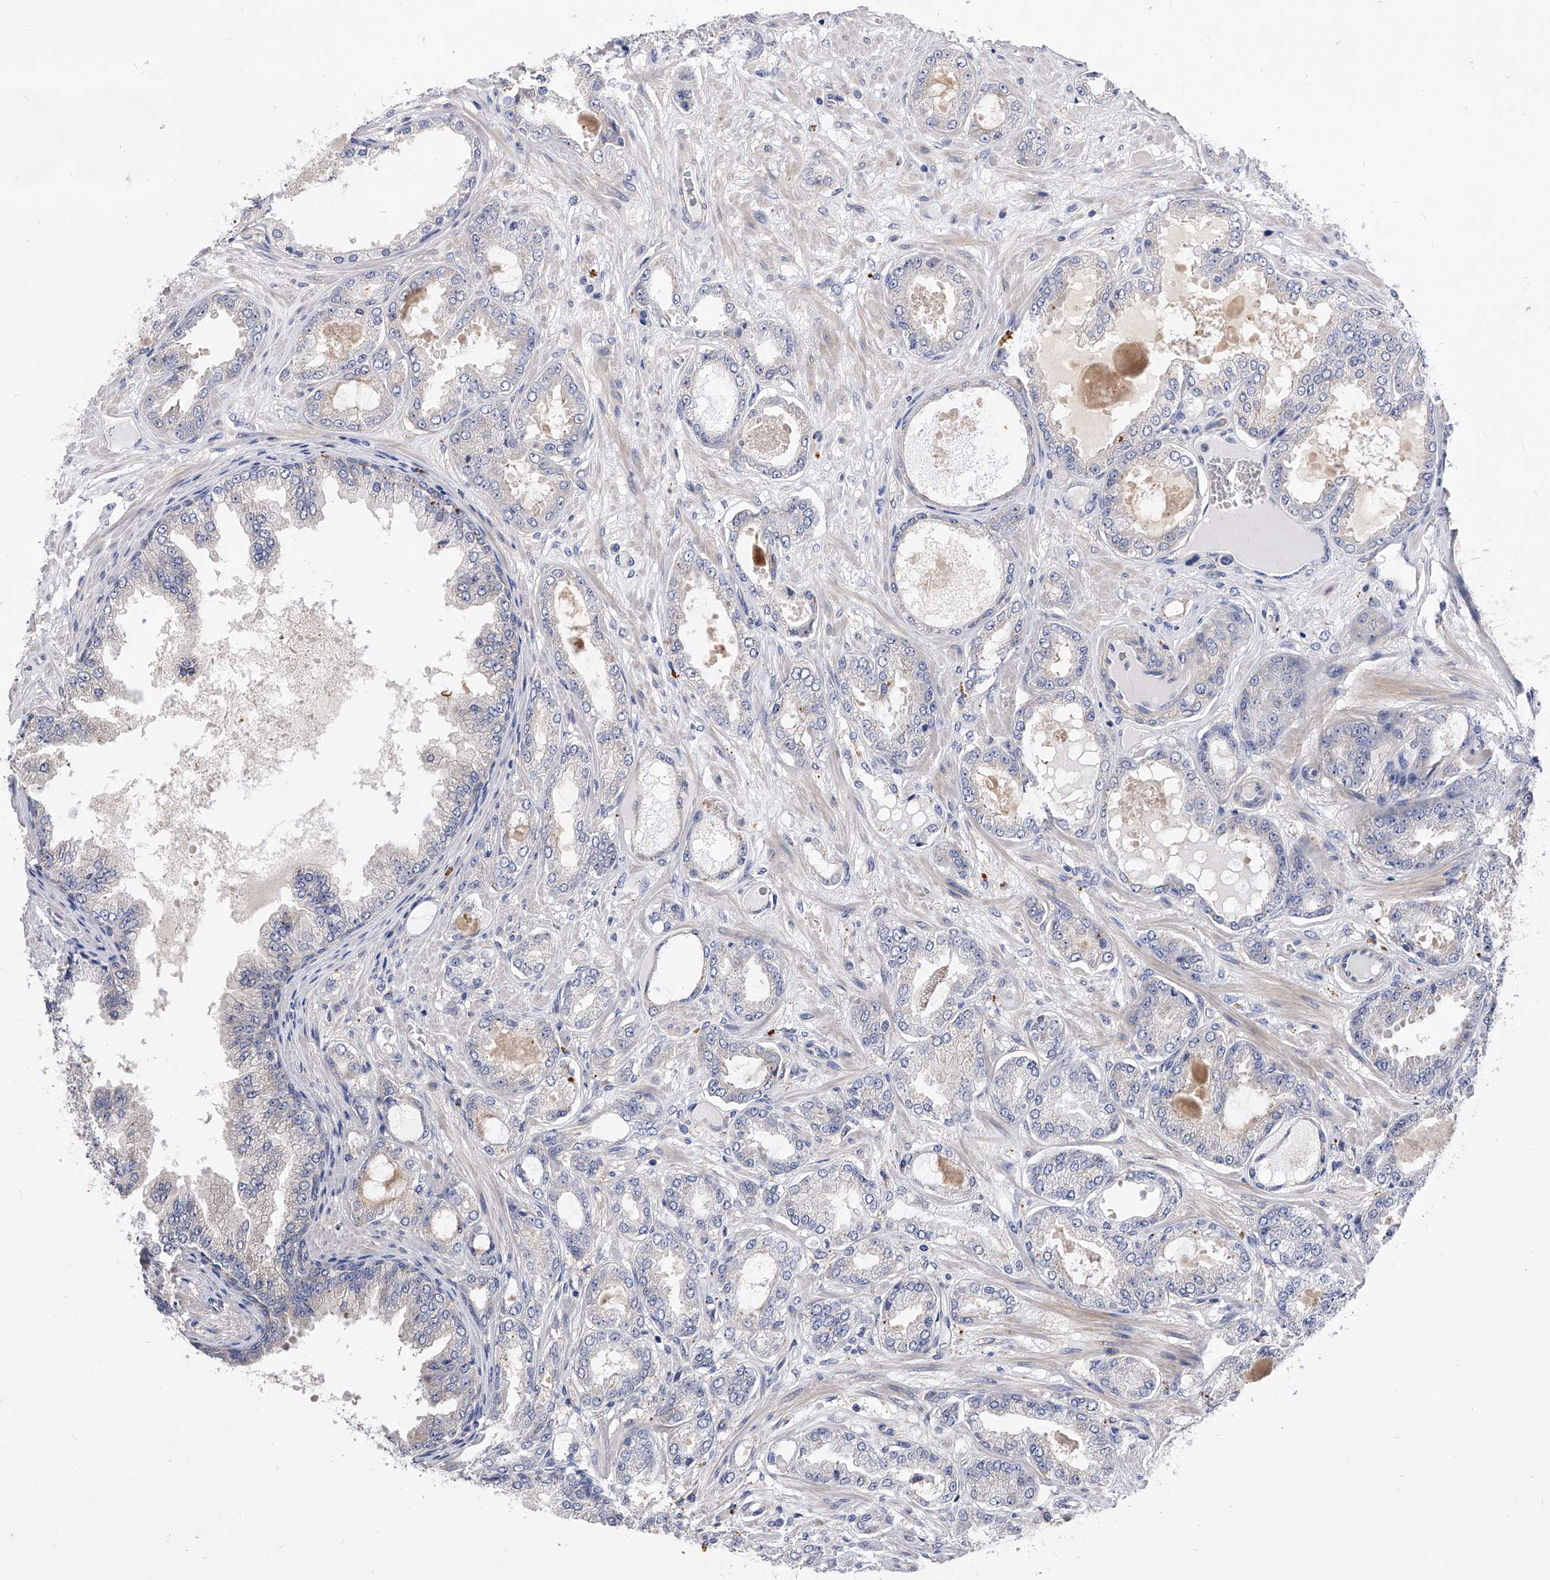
{"staining": {"intensity": "negative", "quantity": "none", "location": "none"}, "tissue": "prostate cancer", "cell_type": "Tumor cells", "image_type": "cancer", "snomed": [{"axis": "morphology", "description": "Adenocarcinoma, Low grade"}, {"axis": "topography", "description": "Prostate"}], "caption": "DAB immunohistochemical staining of prostate cancer (low-grade adenocarcinoma) reveals no significant expression in tumor cells. (Stains: DAB immunohistochemistry (IHC) with hematoxylin counter stain, Microscopy: brightfield microscopy at high magnification).", "gene": "PPP5C", "patient": {"sex": "male", "age": 63}}